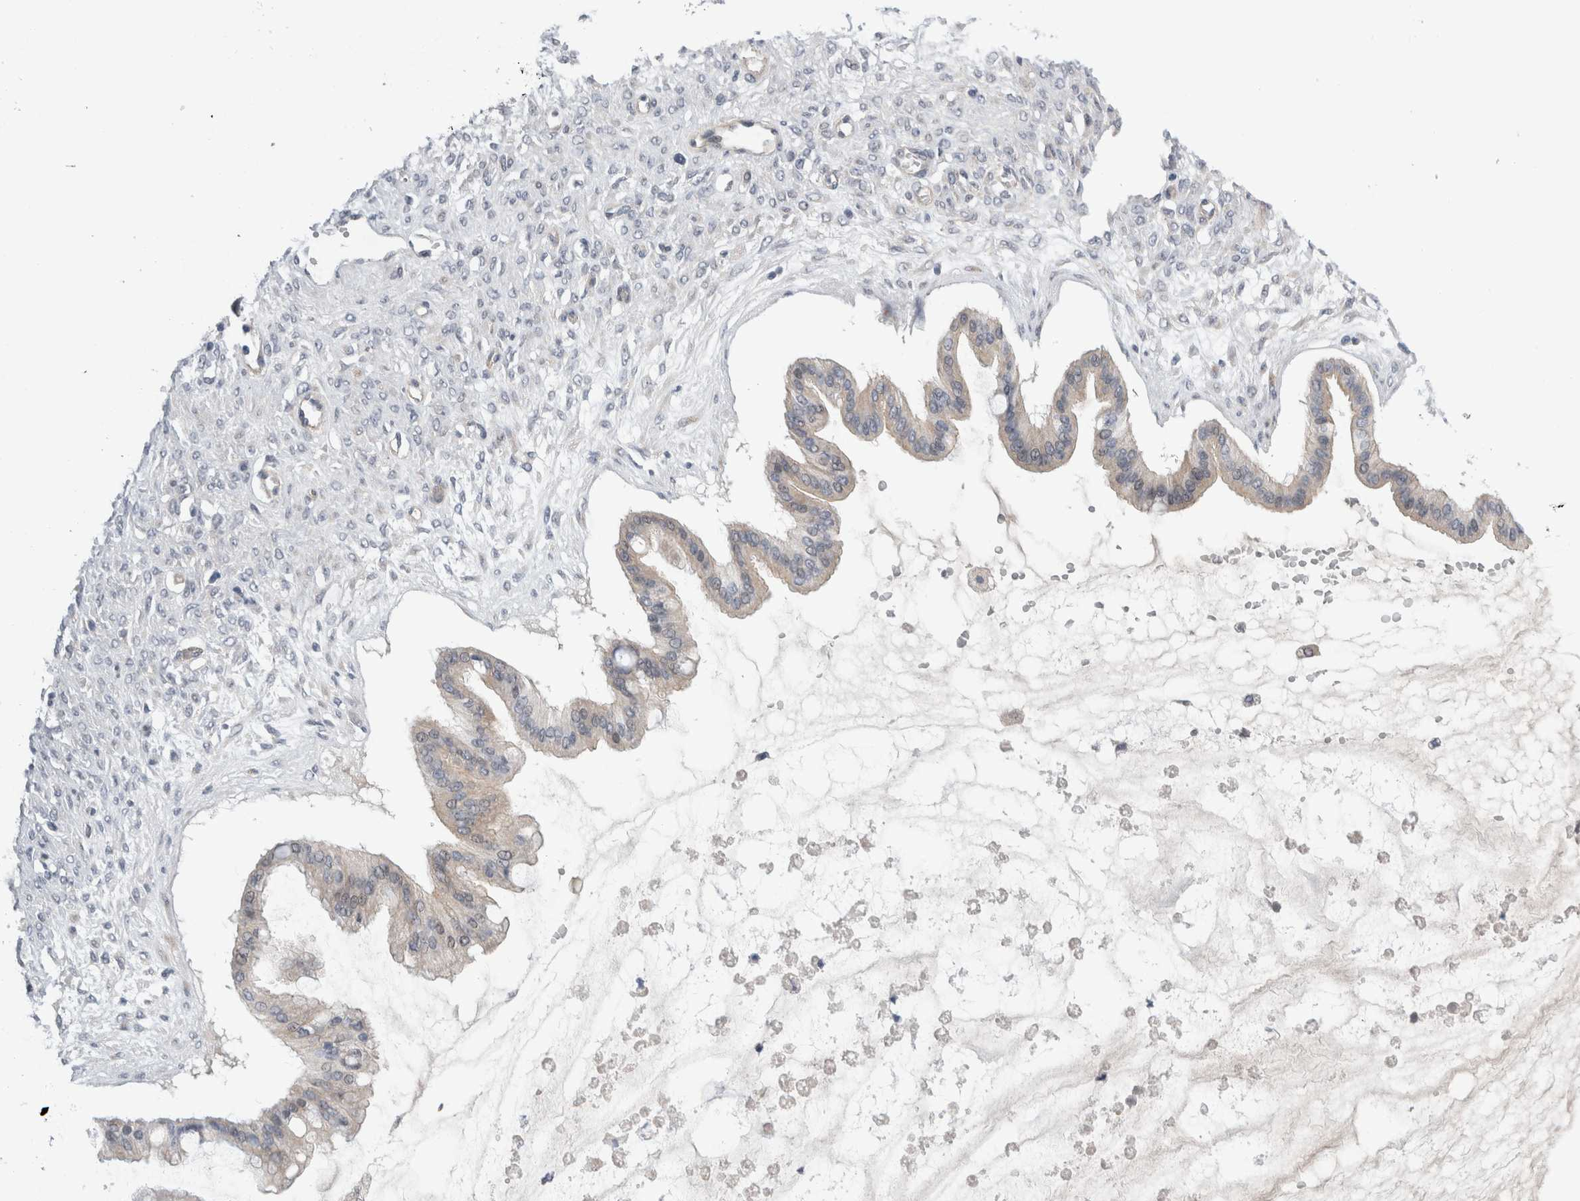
{"staining": {"intensity": "weak", "quantity": "25%-75%", "location": "cytoplasmic/membranous"}, "tissue": "ovarian cancer", "cell_type": "Tumor cells", "image_type": "cancer", "snomed": [{"axis": "morphology", "description": "Cystadenocarcinoma, mucinous, NOS"}, {"axis": "topography", "description": "Ovary"}], "caption": "Immunohistochemical staining of human ovarian cancer (mucinous cystadenocarcinoma) shows low levels of weak cytoplasmic/membranous staining in about 25%-75% of tumor cells.", "gene": "TAFA5", "patient": {"sex": "female", "age": 73}}